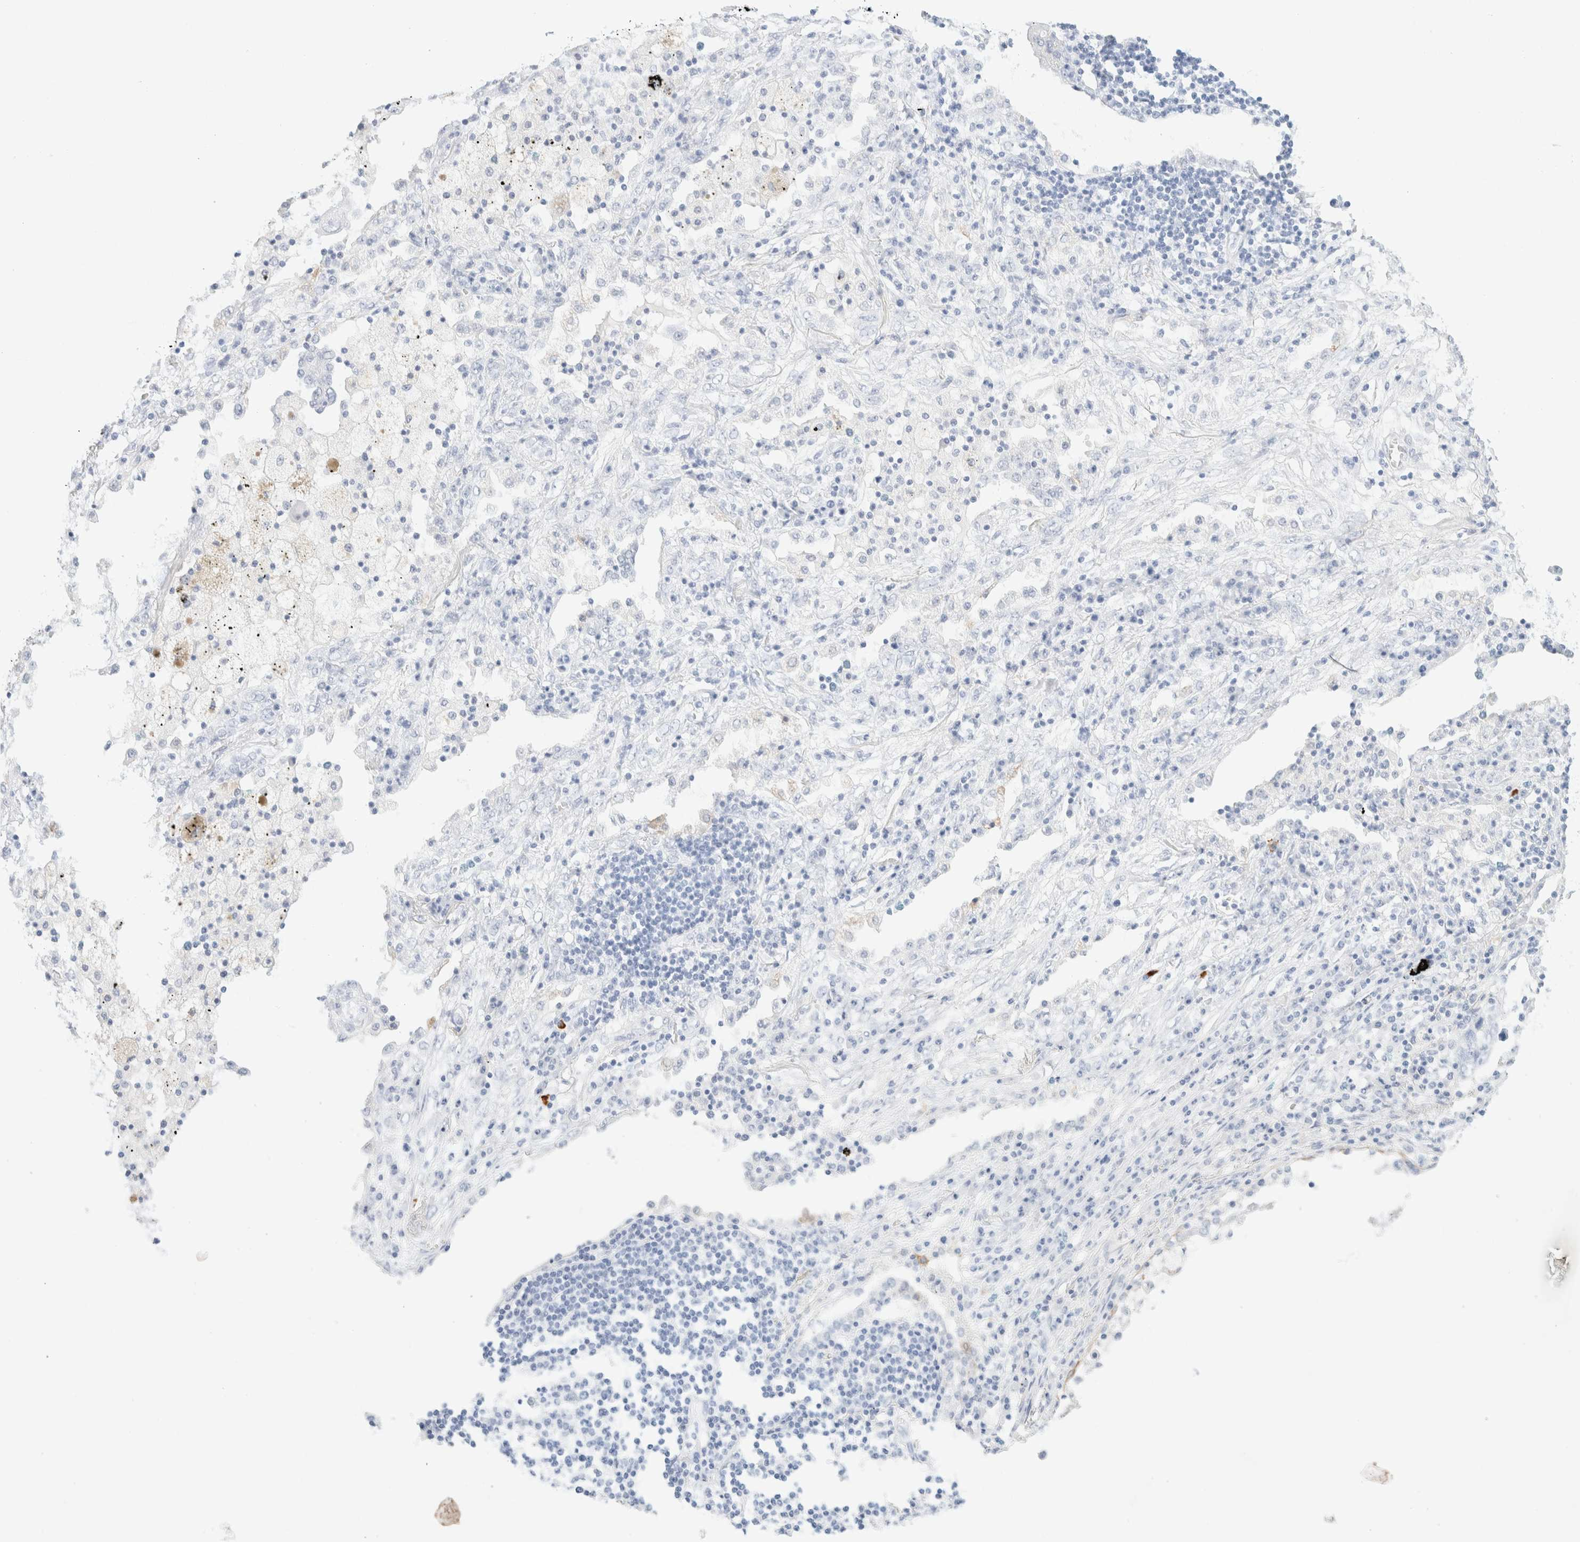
{"staining": {"intensity": "negative", "quantity": "none", "location": "none"}, "tissue": "lung cancer", "cell_type": "Tumor cells", "image_type": "cancer", "snomed": [{"axis": "morphology", "description": "Squamous cell carcinoma, NOS"}, {"axis": "topography", "description": "Lung"}], "caption": "A histopathology image of human squamous cell carcinoma (lung) is negative for staining in tumor cells.", "gene": "KRT15", "patient": {"sex": "female", "age": 63}}